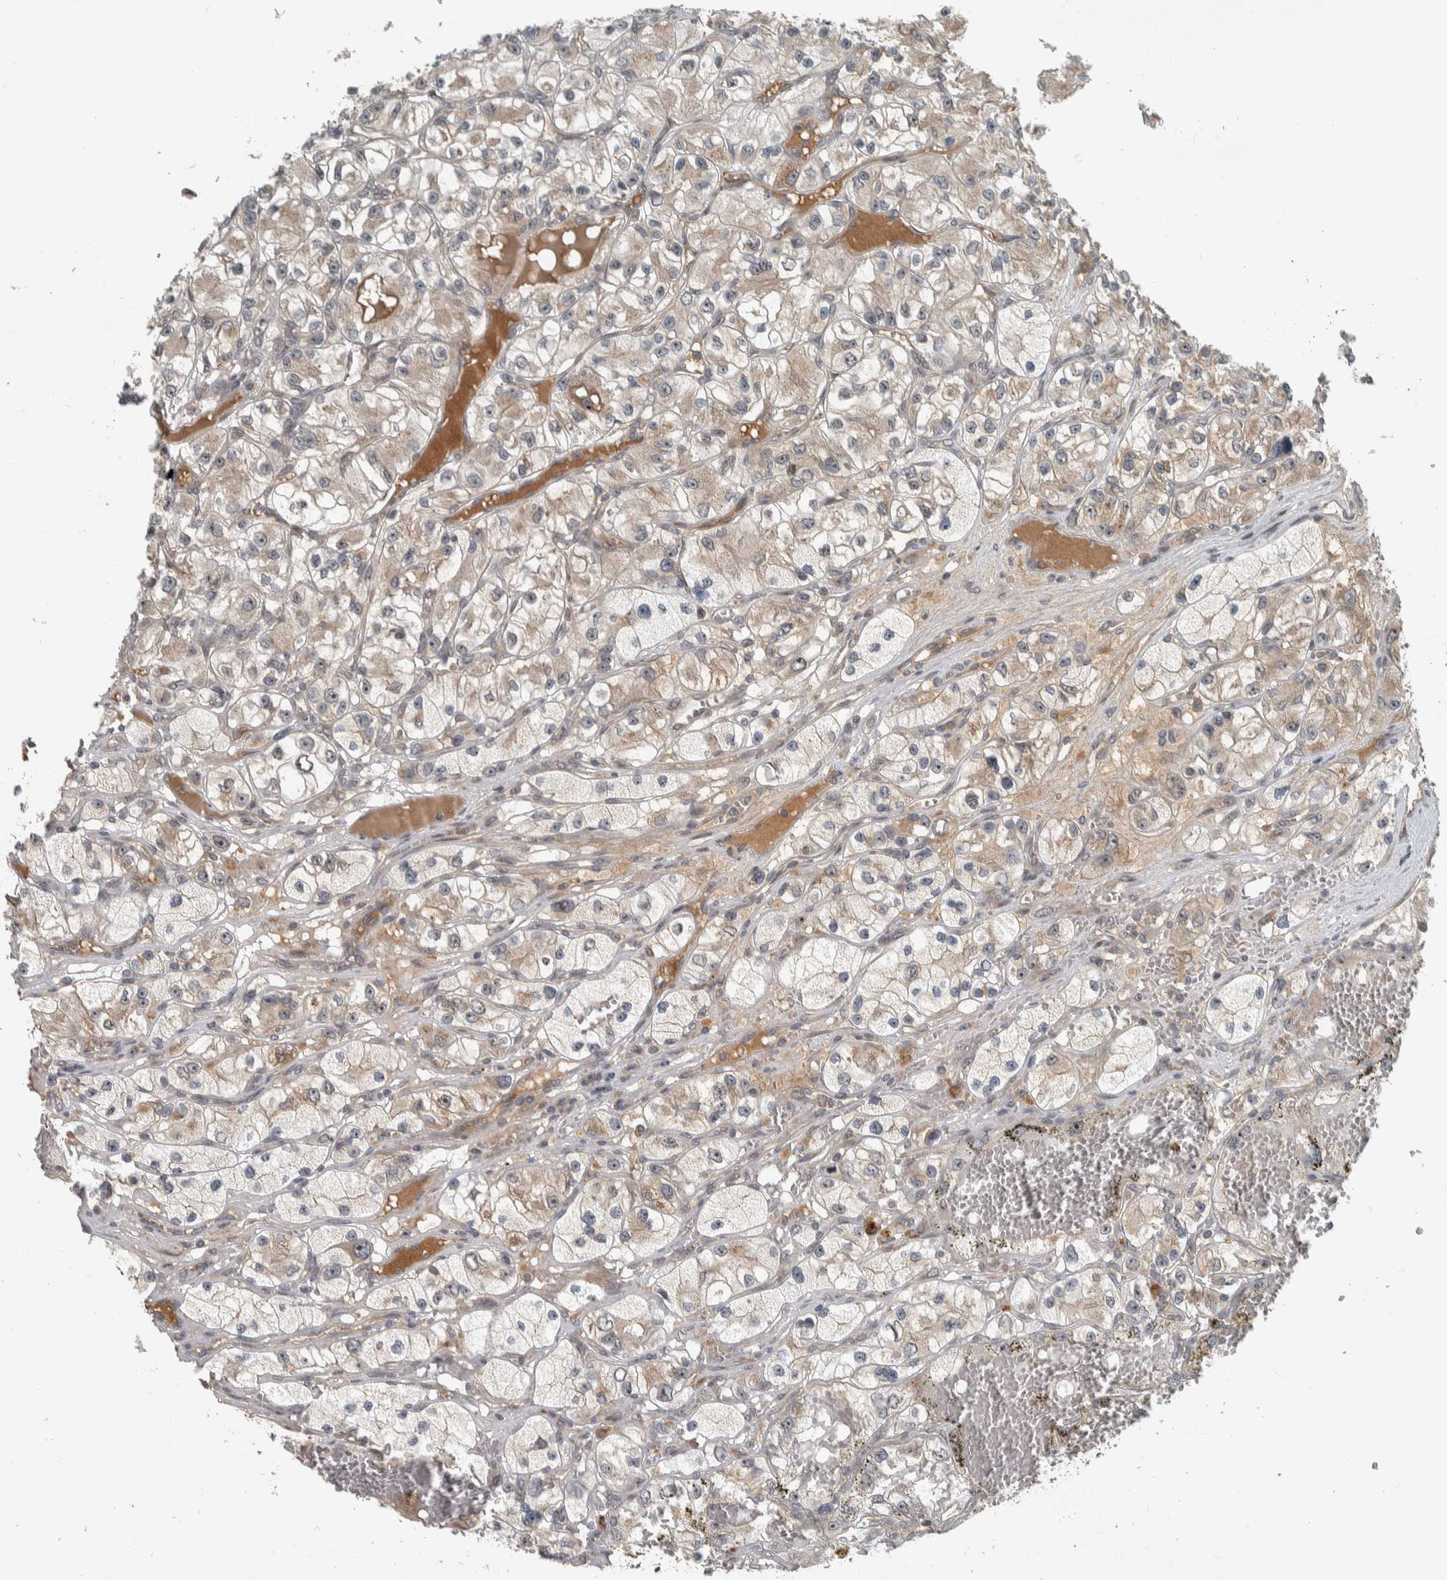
{"staining": {"intensity": "weak", "quantity": "25%-75%", "location": "cytoplasmic/membranous,nuclear"}, "tissue": "renal cancer", "cell_type": "Tumor cells", "image_type": "cancer", "snomed": [{"axis": "morphology", "description": "Adenocarcinoma, NOS"}, {"axis": "topography", "description": "Kidney"}], "caption": "Immunohistochemistry staining of renal cancer, which shows low levels of weak cytoplasmic/membranous and nuclear staining in approximately 25%-75% of tumor cells indicating weak cytoplasmic/membranous and nuclear protein expression. The staining was performed using DAB (3,3'-diaminobenzidine) (brown) for protein detection and nuclei were counterstained in hematoxylin (blue).", "gene": "XPO5", "patient": {"sex": "female", "age": 57}}